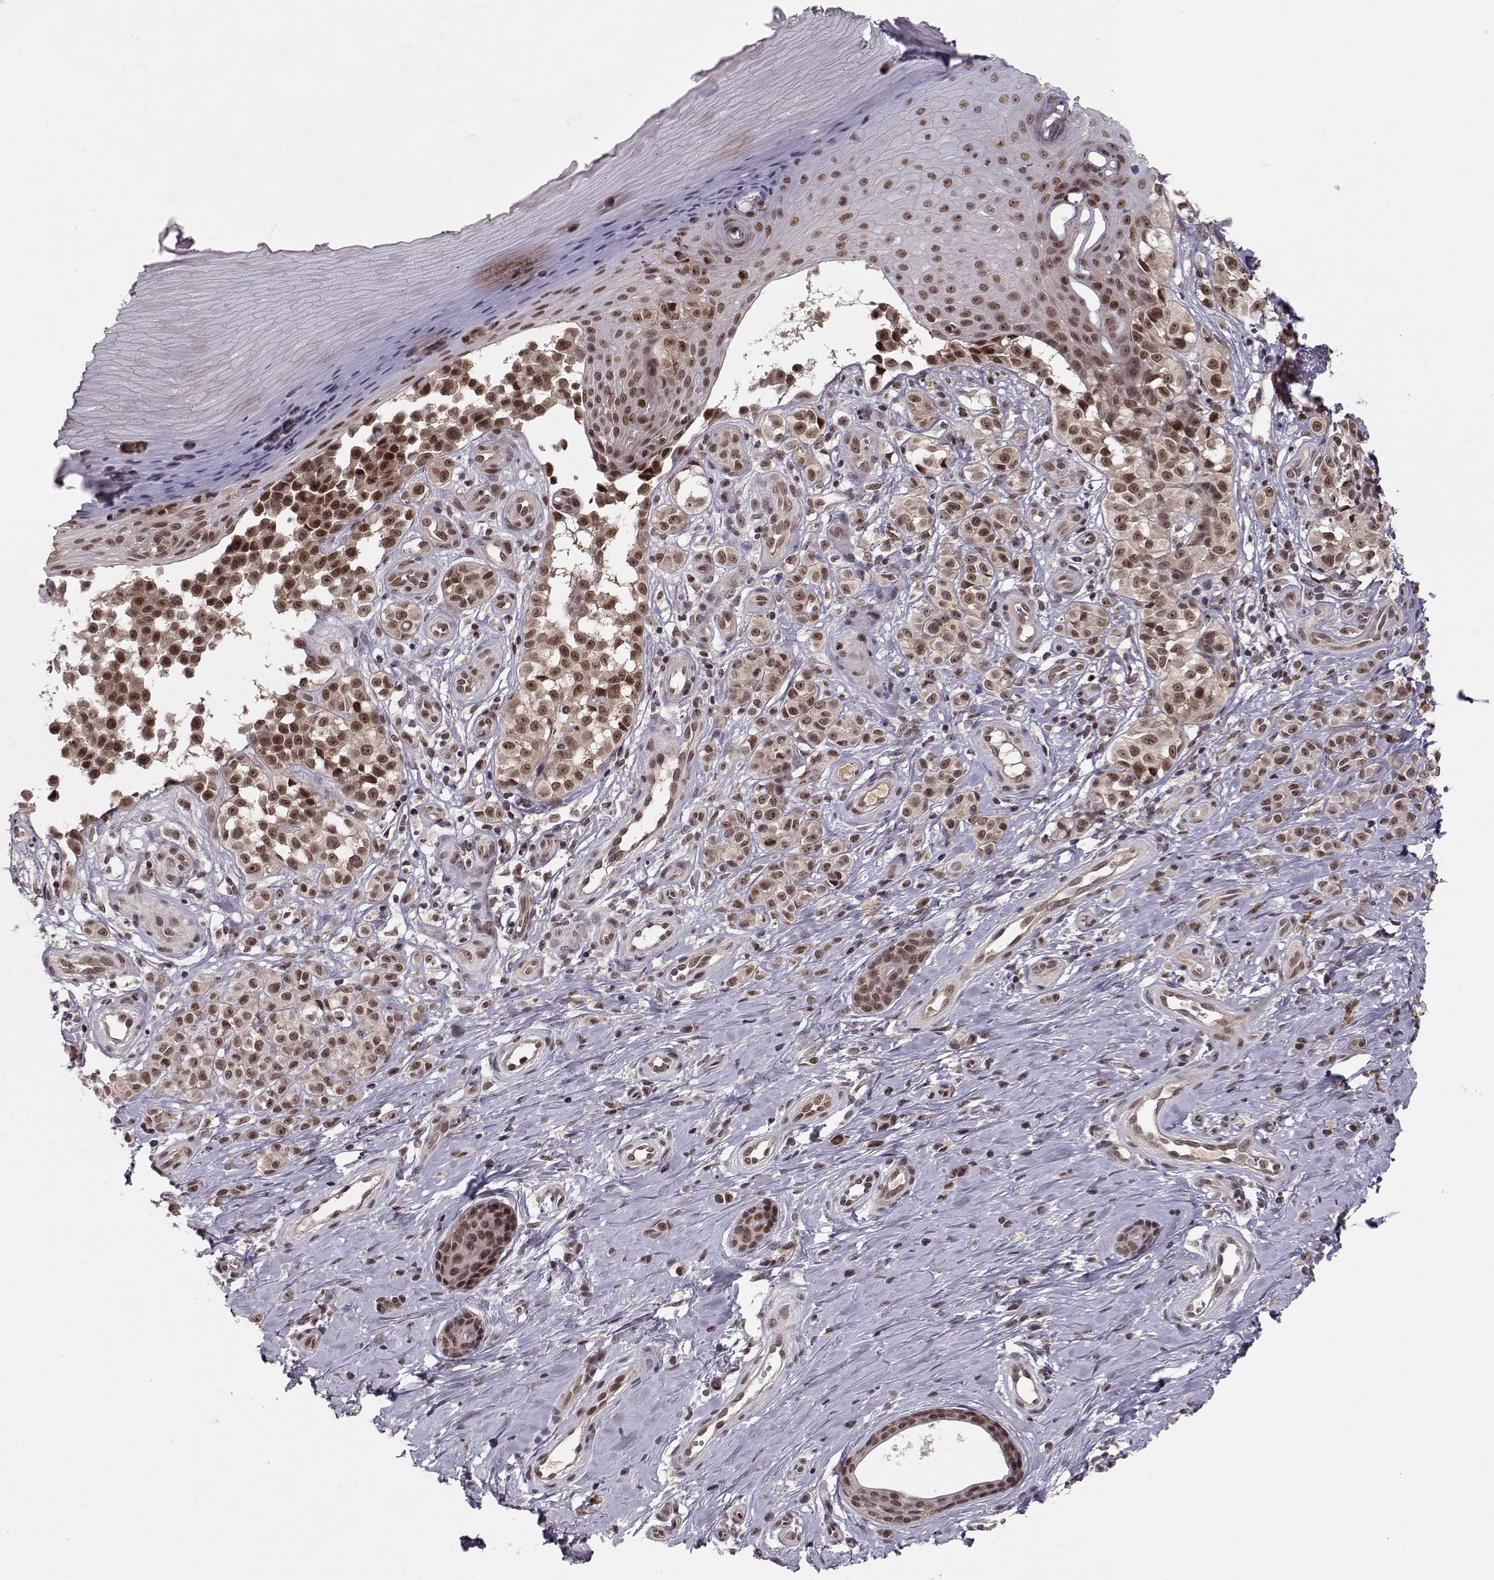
{"staining": {"intensity": "moderate", "quantity": ">75%", "location": "nuclear"}, "tissue": "melanoma", "cell_type": "Tumor cells", "image_type": "cancer", "snomed": [{"axis": "morphology", "description": "Malignant melanoma, NOS"}, {"axis": "topography", "description": "Skin"}], "caption": "Melanoma stained for a protein displays moderate nuclear positivity in tumor cells.", "gene": "CSNK2A1", "patient": {"sex": "female", "age": 76}}